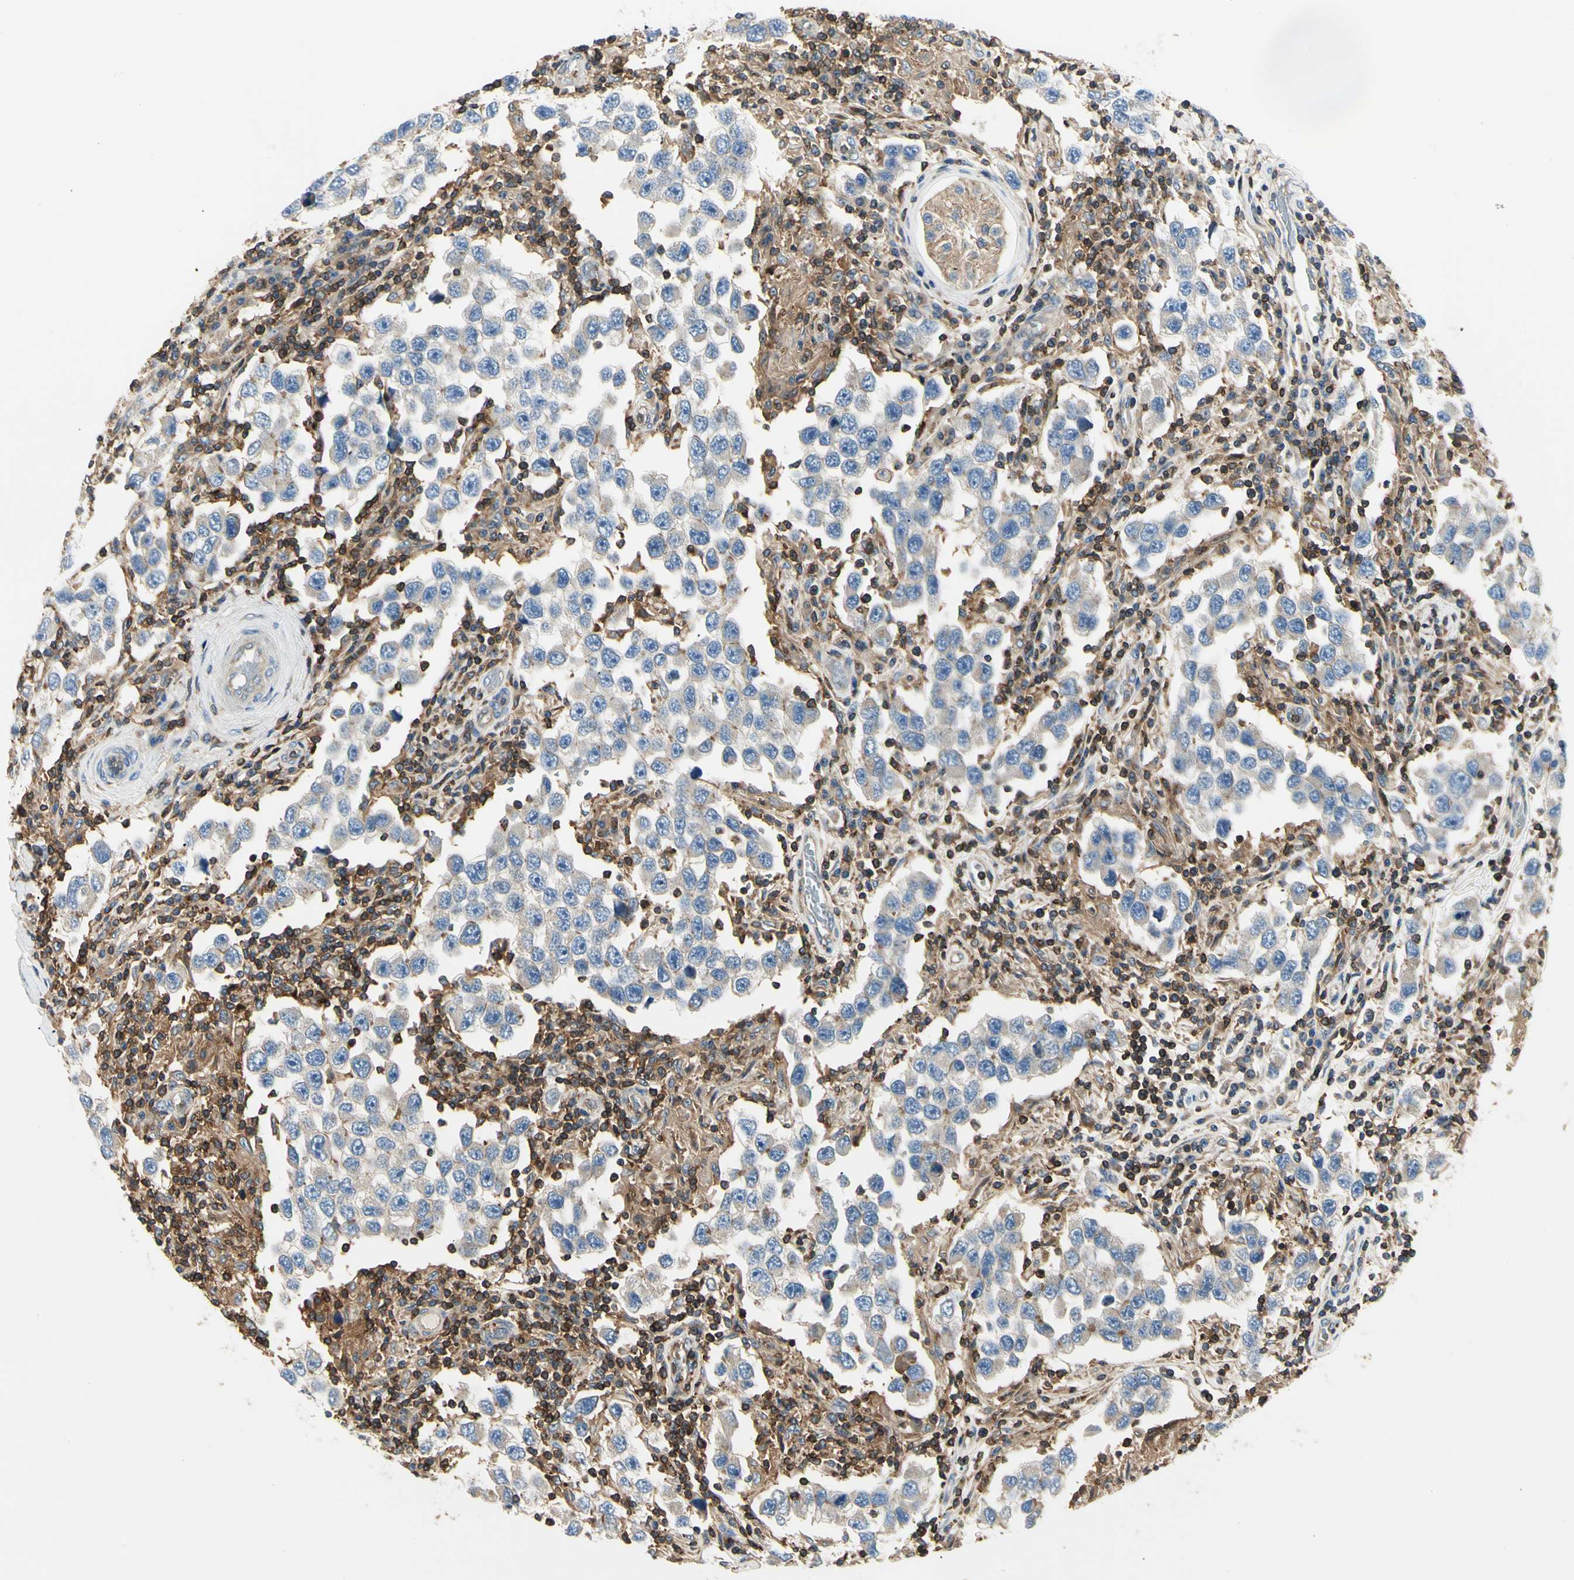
{"staining": {"intensity": "negative", "quantity": "none", "location": "none"}, "tissue": "testis cancer", "cell_type": "Tumor cells", "image_type": "cancer", "snomed": [{"axis": "morphology", "description": "Carcinoma, Embryonal, NOS"}, {"axis": "topography", "description": "Testis"}], "caption": "Testis cancer was stained to show a protein in brown. There is no significant expression in tumor cells.", "gene": "CAPZA2", "patient": {"sex": "male", "age": 21}}